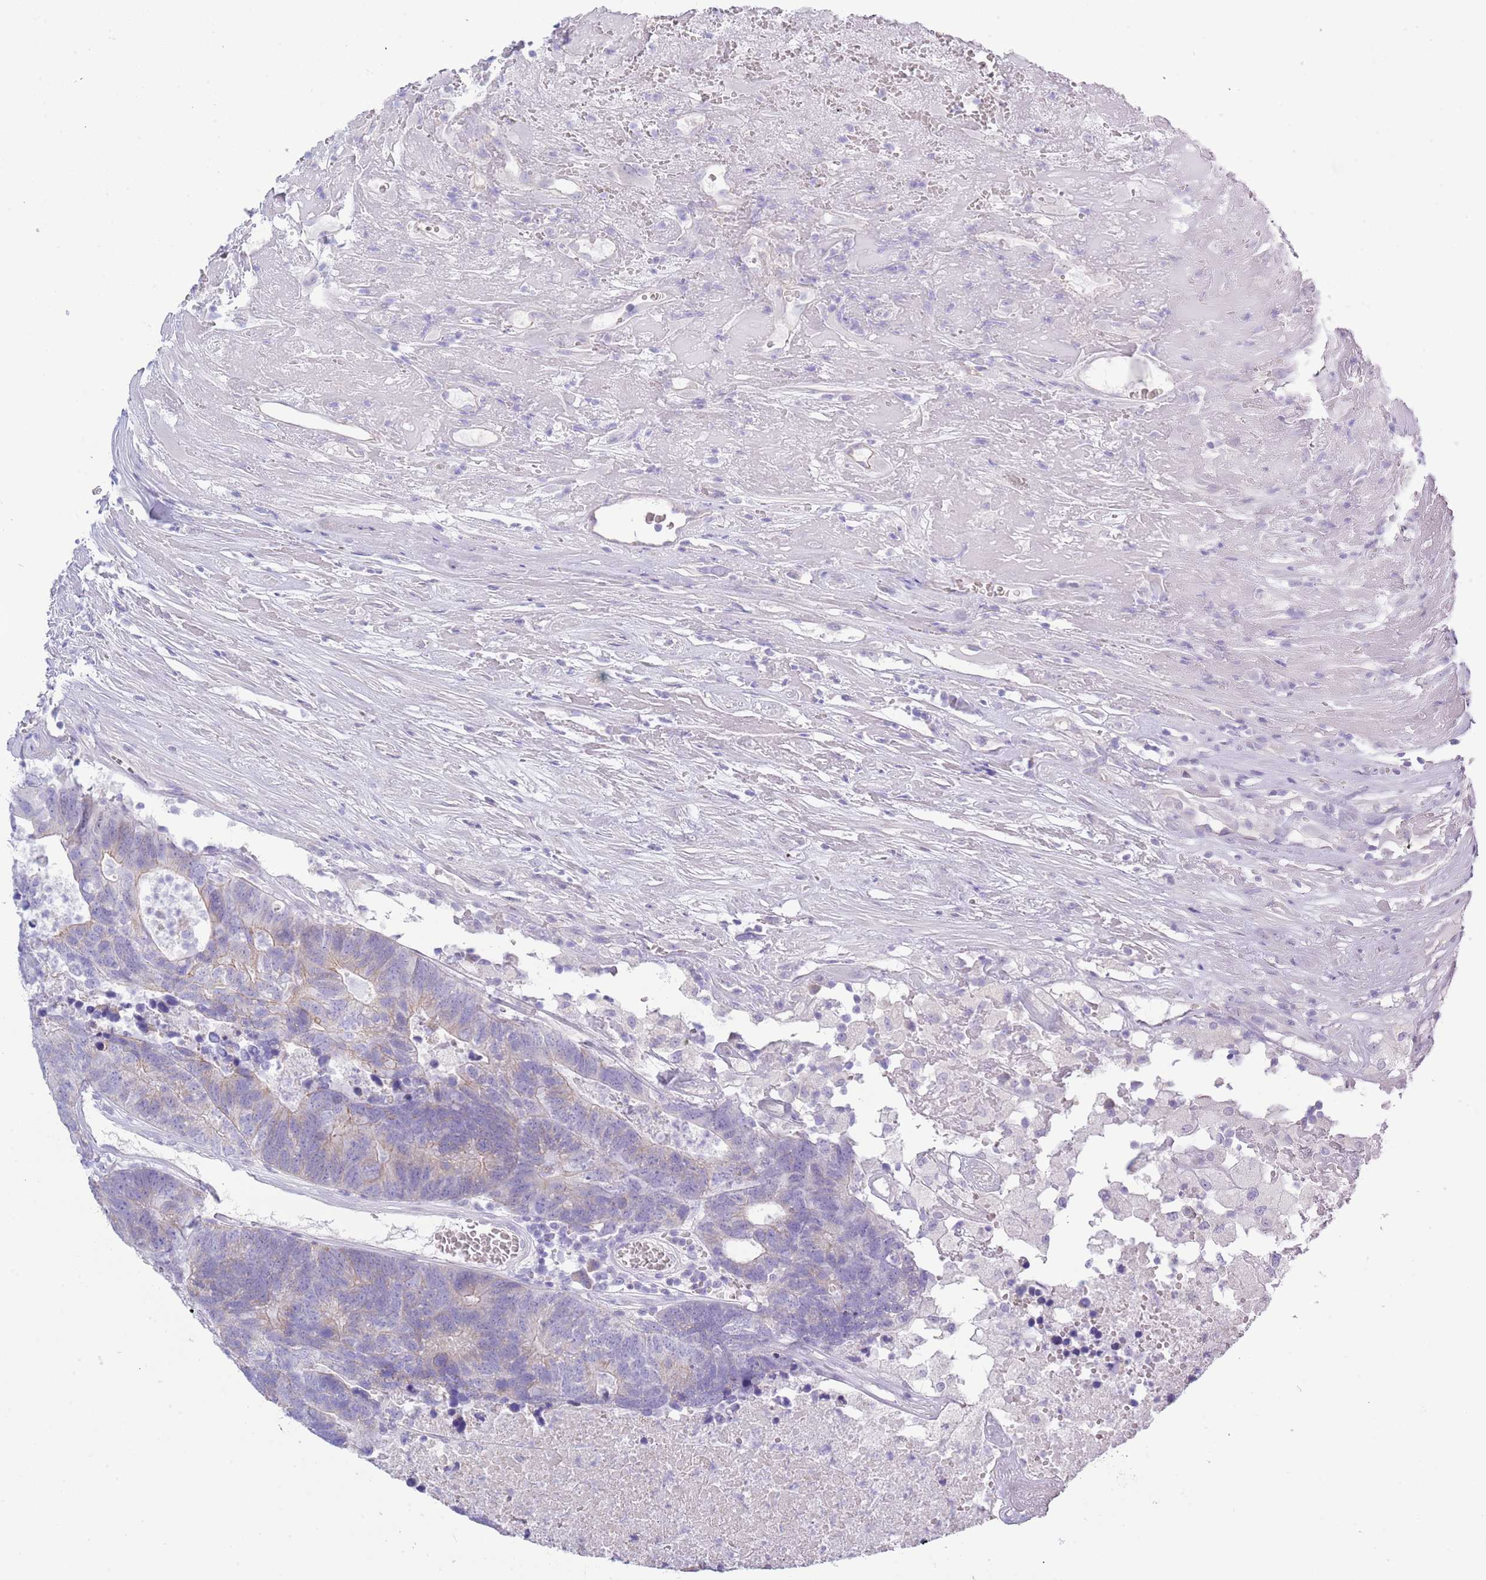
{"staining": {"intensity": "weak", "quantity": "<25%", "location": "cytoplasmic/membranous"}, "tissue": "colorectal cancer", "cell_type": "Tumor cells", "image_type": "cancer", "snomed": [{"axis": "morphology", "description": "Adenocarcinoma, NOS"}, {"axis": "topography", "description": "Colon"}], "caption": "Immunohistochemistry photomicrograph of neoplastic tissue: adenocarcinoma (colorectal) stained with DAB reveals no significant protein expression in tumor cells. (DAB (3,3'-diaminobenzidine) IHC with hematoxylin counter stain).", "gene": "ACR", "patient": {"sex": "female", "age": 48}}